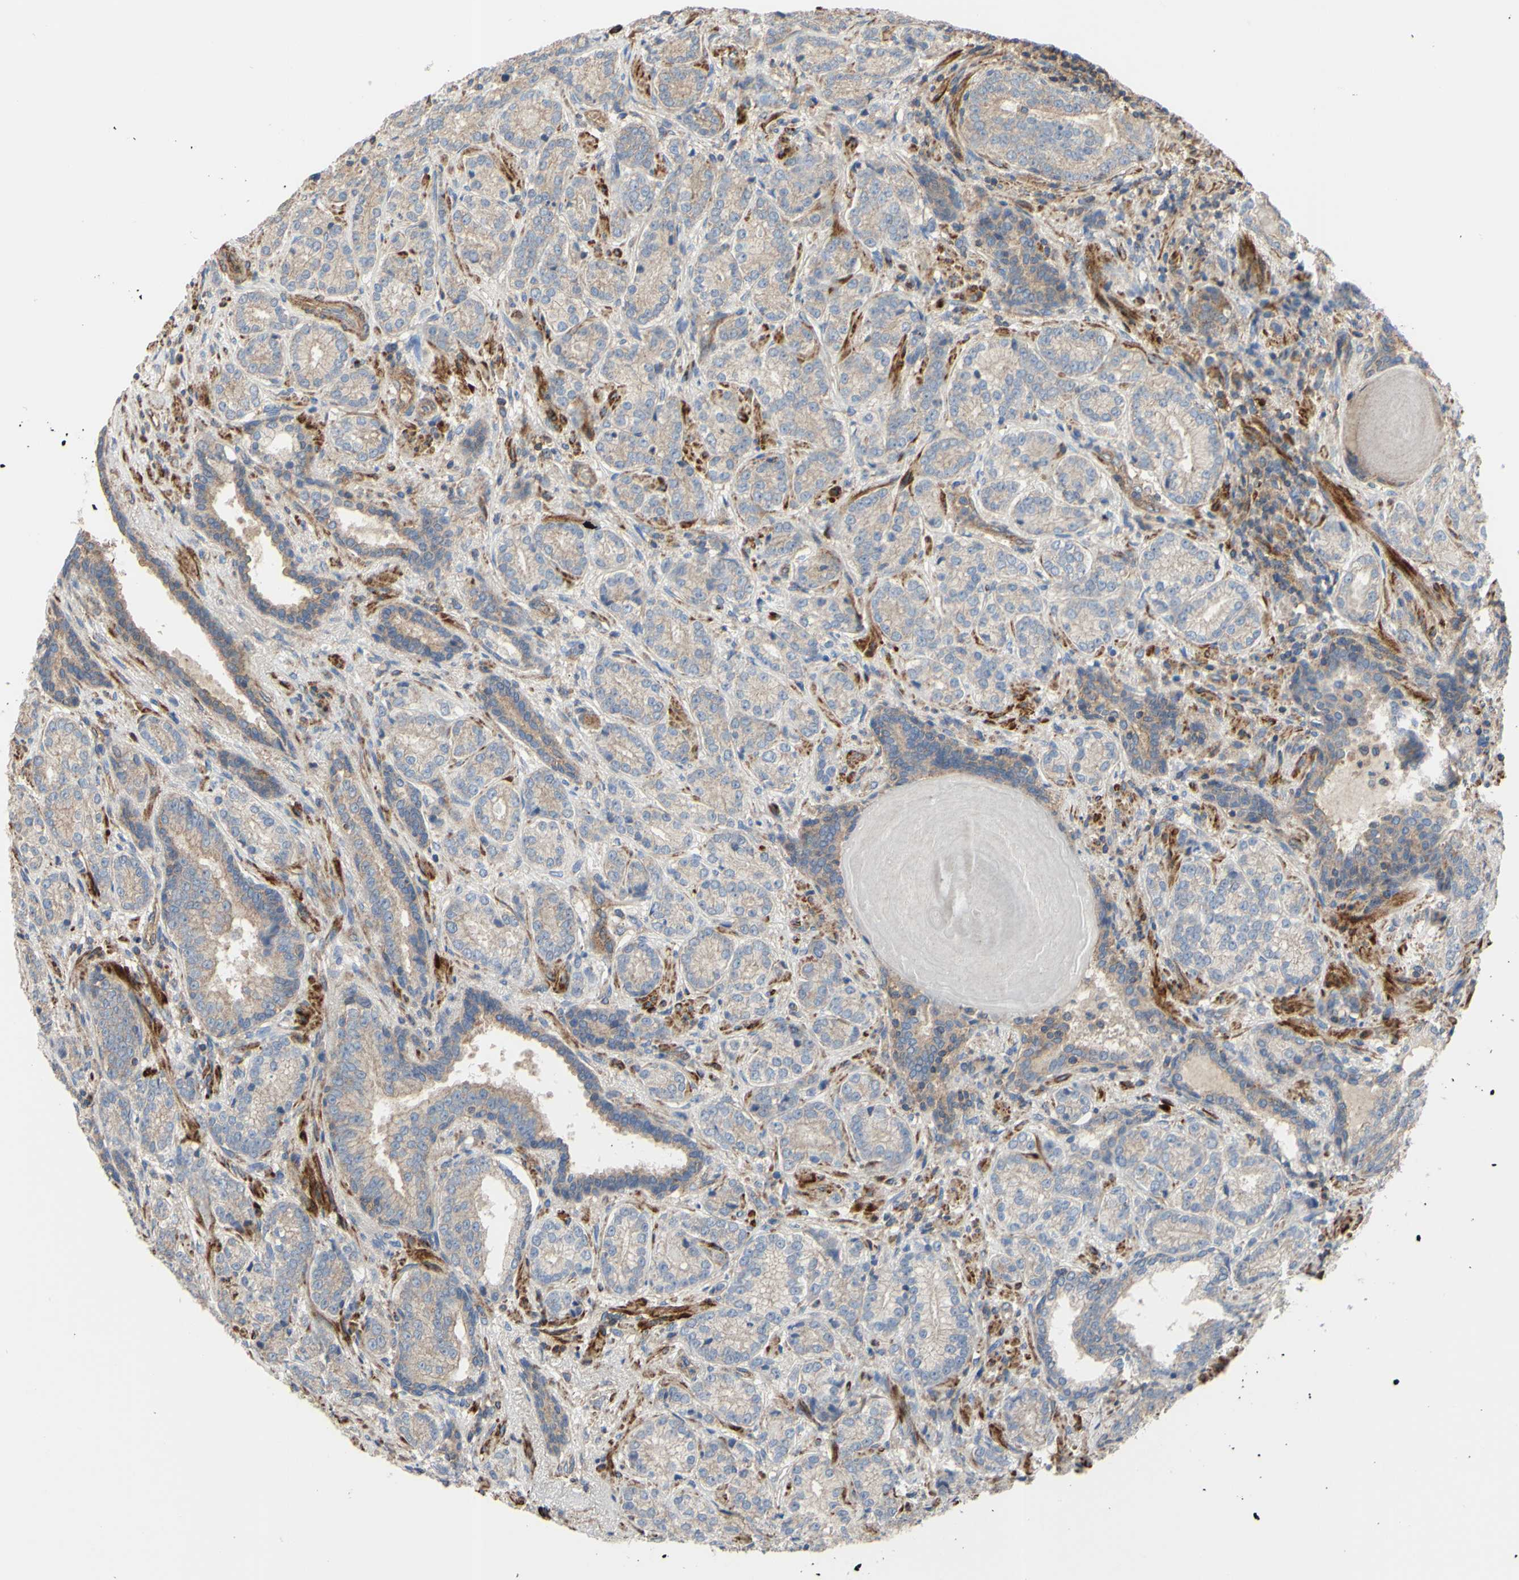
{"staining": {"intensity": "weak", "quantity": ">75%", "location": "cytoplasmic/membranous"}, "tissue": "prostate cancer", "cell_type": "Tumor cells", "image_type": "cancer", "snomed": [{"axis": "morphology", "description": "Adenocarcinoma, High grade"}, {"axis": "topography", "description": "Prostate"}], "caption": "A brown stain labels weak cytoplasmic/membranous staining of a protein in human adenocarcinoma (high-grade) (prostate) tumor cells. The protein of interest is shown in brown color, while the nuclei are stained blue.", "gene": "BECN1", "patient": {"sex": "male", "age": 61}}